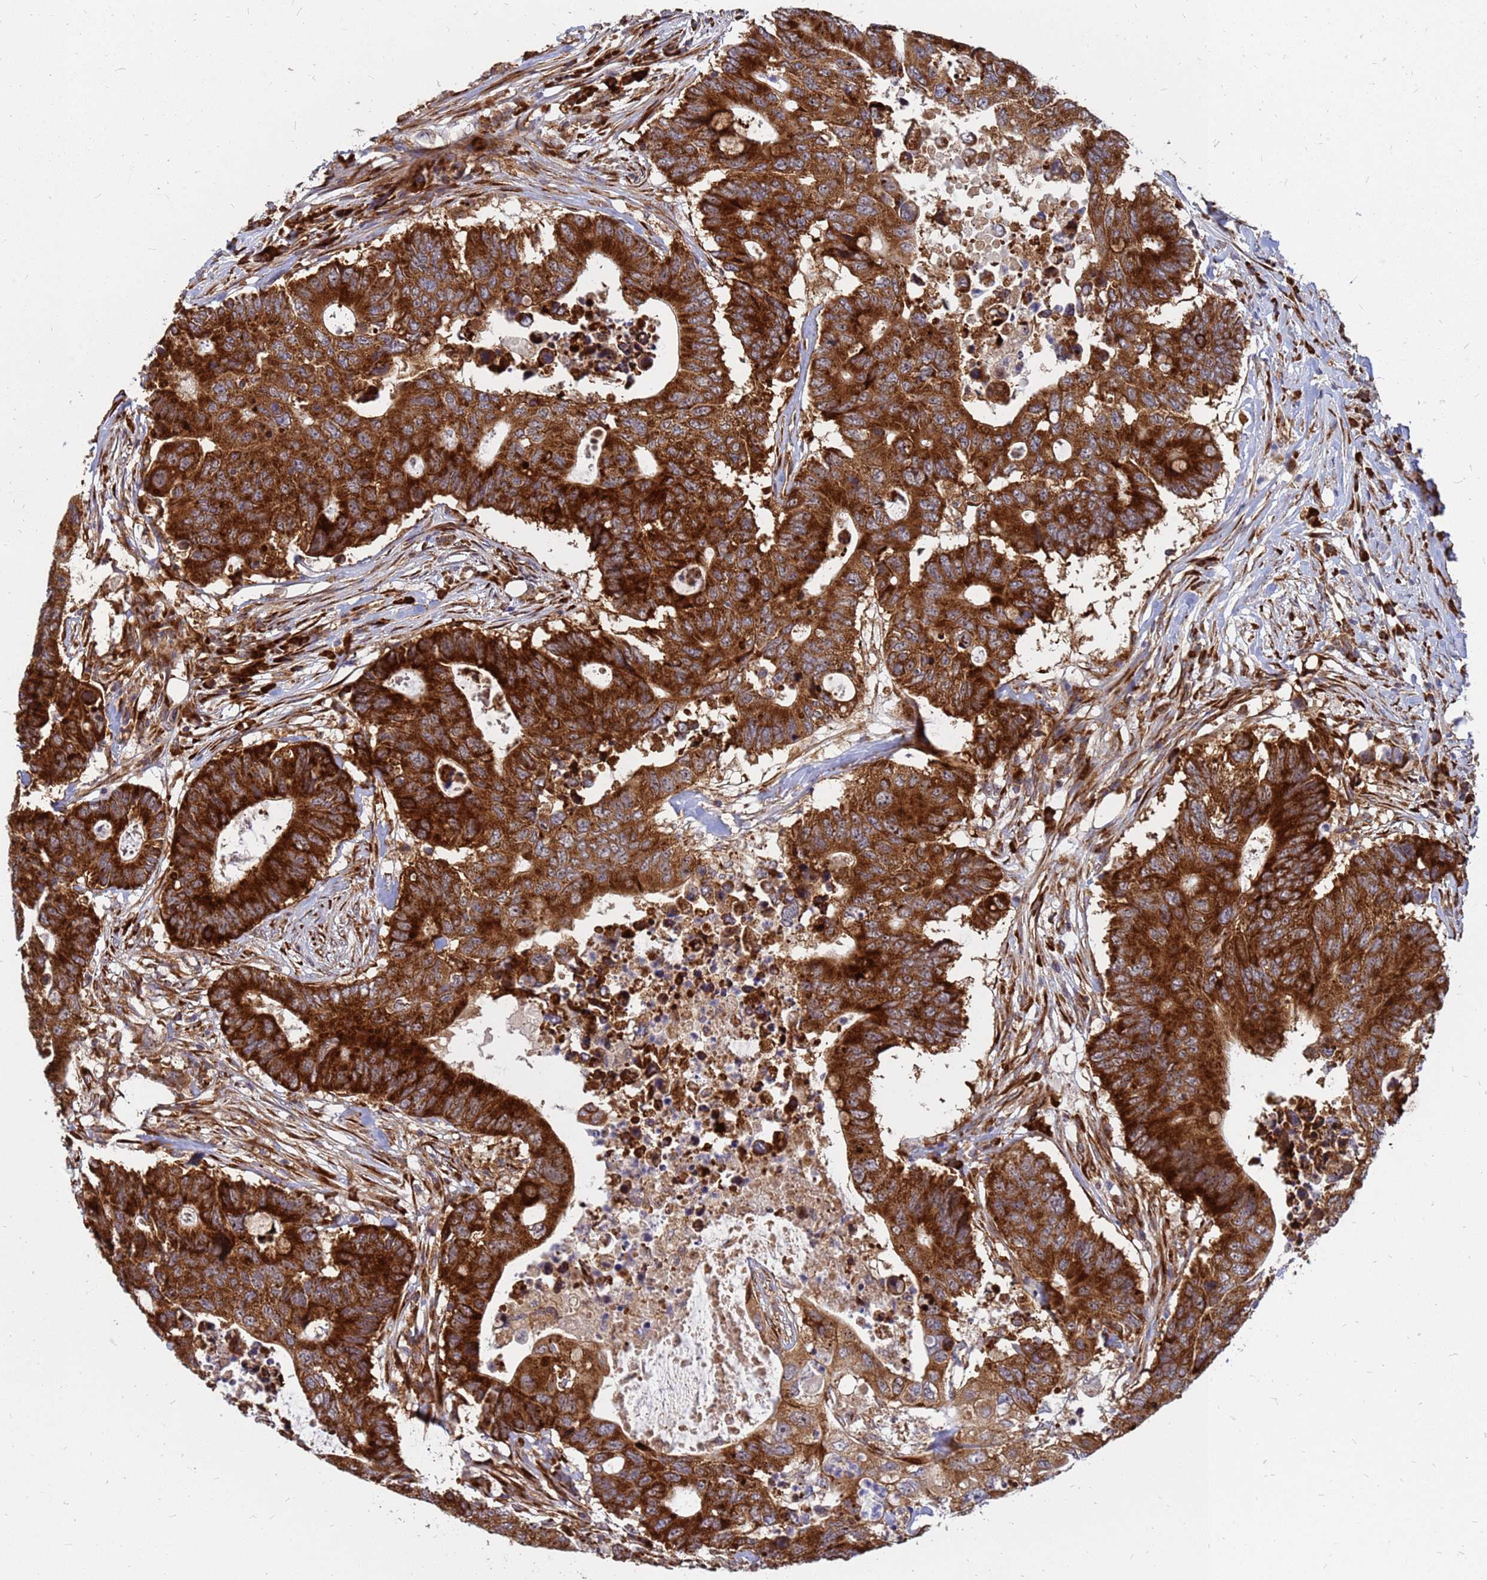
{"staining": {"intensity": "strong", "quantity": ">75%", "location": "cytoplasmic/membranous"}, "tissue": "colorectal cancer", "cell_type": "Tumor cells", "image_type": "cancer", "snomed": [{"axis": "morphology", "description": "Adenocarcinoma, NOS"}, {"axis": "topography", "description": "Colon"}], "caption": "A high-resolution photomicrograph shows immunohistochemistry staining of adenocarcinoma (colorectal), which exhibits strong cytoplasmic/membranous staining in approximately >75% of tumor cells.", "gene": "RPL8", "patient": {"sex": "male", "age": 71}}